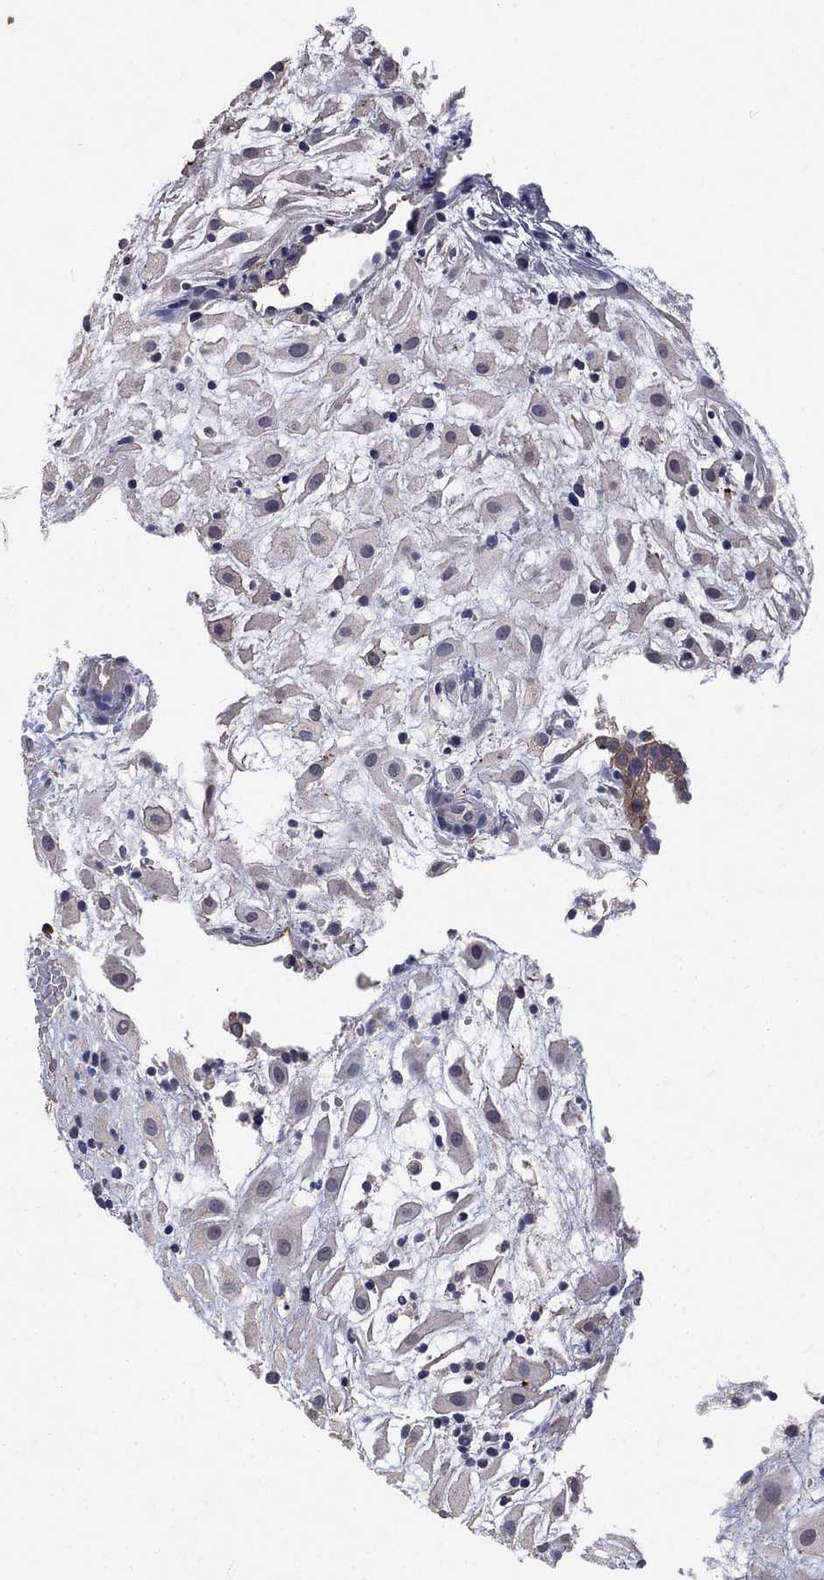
{"staining": {"intensity": "negative", "quantity": "none", "location": "none"}, "tissue": "placenta", "cell_type": "Decidual cells", "image_type": "normal", "snomed": [{"axis": "morphology", "description": "Normal tissue, NOS"}, {"axis": "topography", "description": "Placenta"}], "caption": "Immunohistochemistry photomicrograph of unremarkable human placenta stained for a protein (brown), which displays no expression in decidual cells.", "gene": "CHST5", "patient": {"sex": "female", "age": 24}}